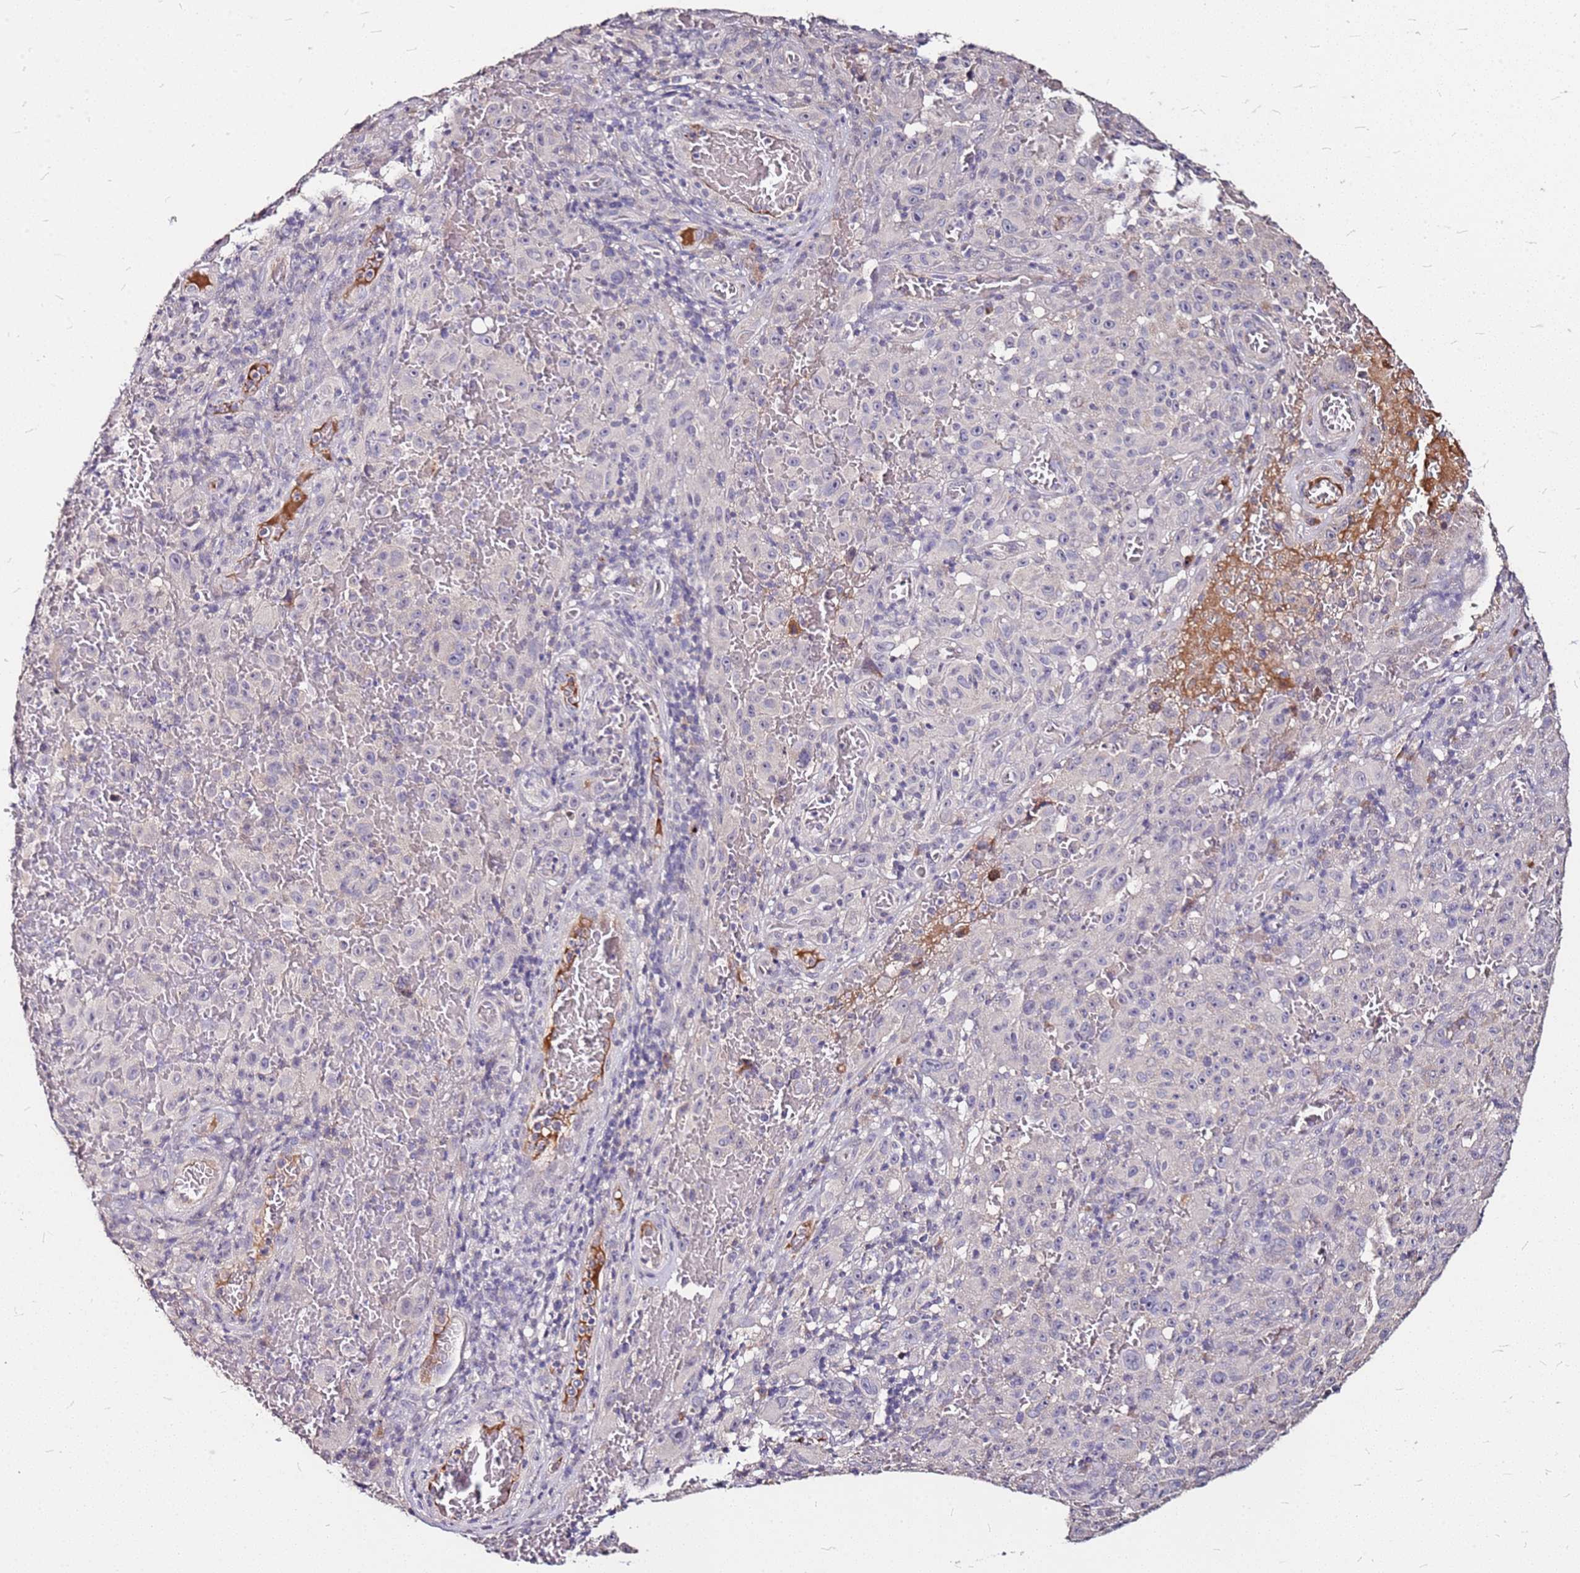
{"staining": {"intensity": "negative", "quantity": "none", "location": "none"}, "tissue": "melanoma", "cell_type": "Tumor cells", "image_type": "cancer", "snomed": [{"axis": "morphology", "description": "Malignant melanoma, NOS"}, {"axis": "topography", "description": "Skin"}], "caption": "An IHC histopathology image of malignant melanoma is shown. There is no staining in tumor cells of malignant melanoma.", "gene": "DCDC2C", "patient": {"sex": "female", "age": 82}}